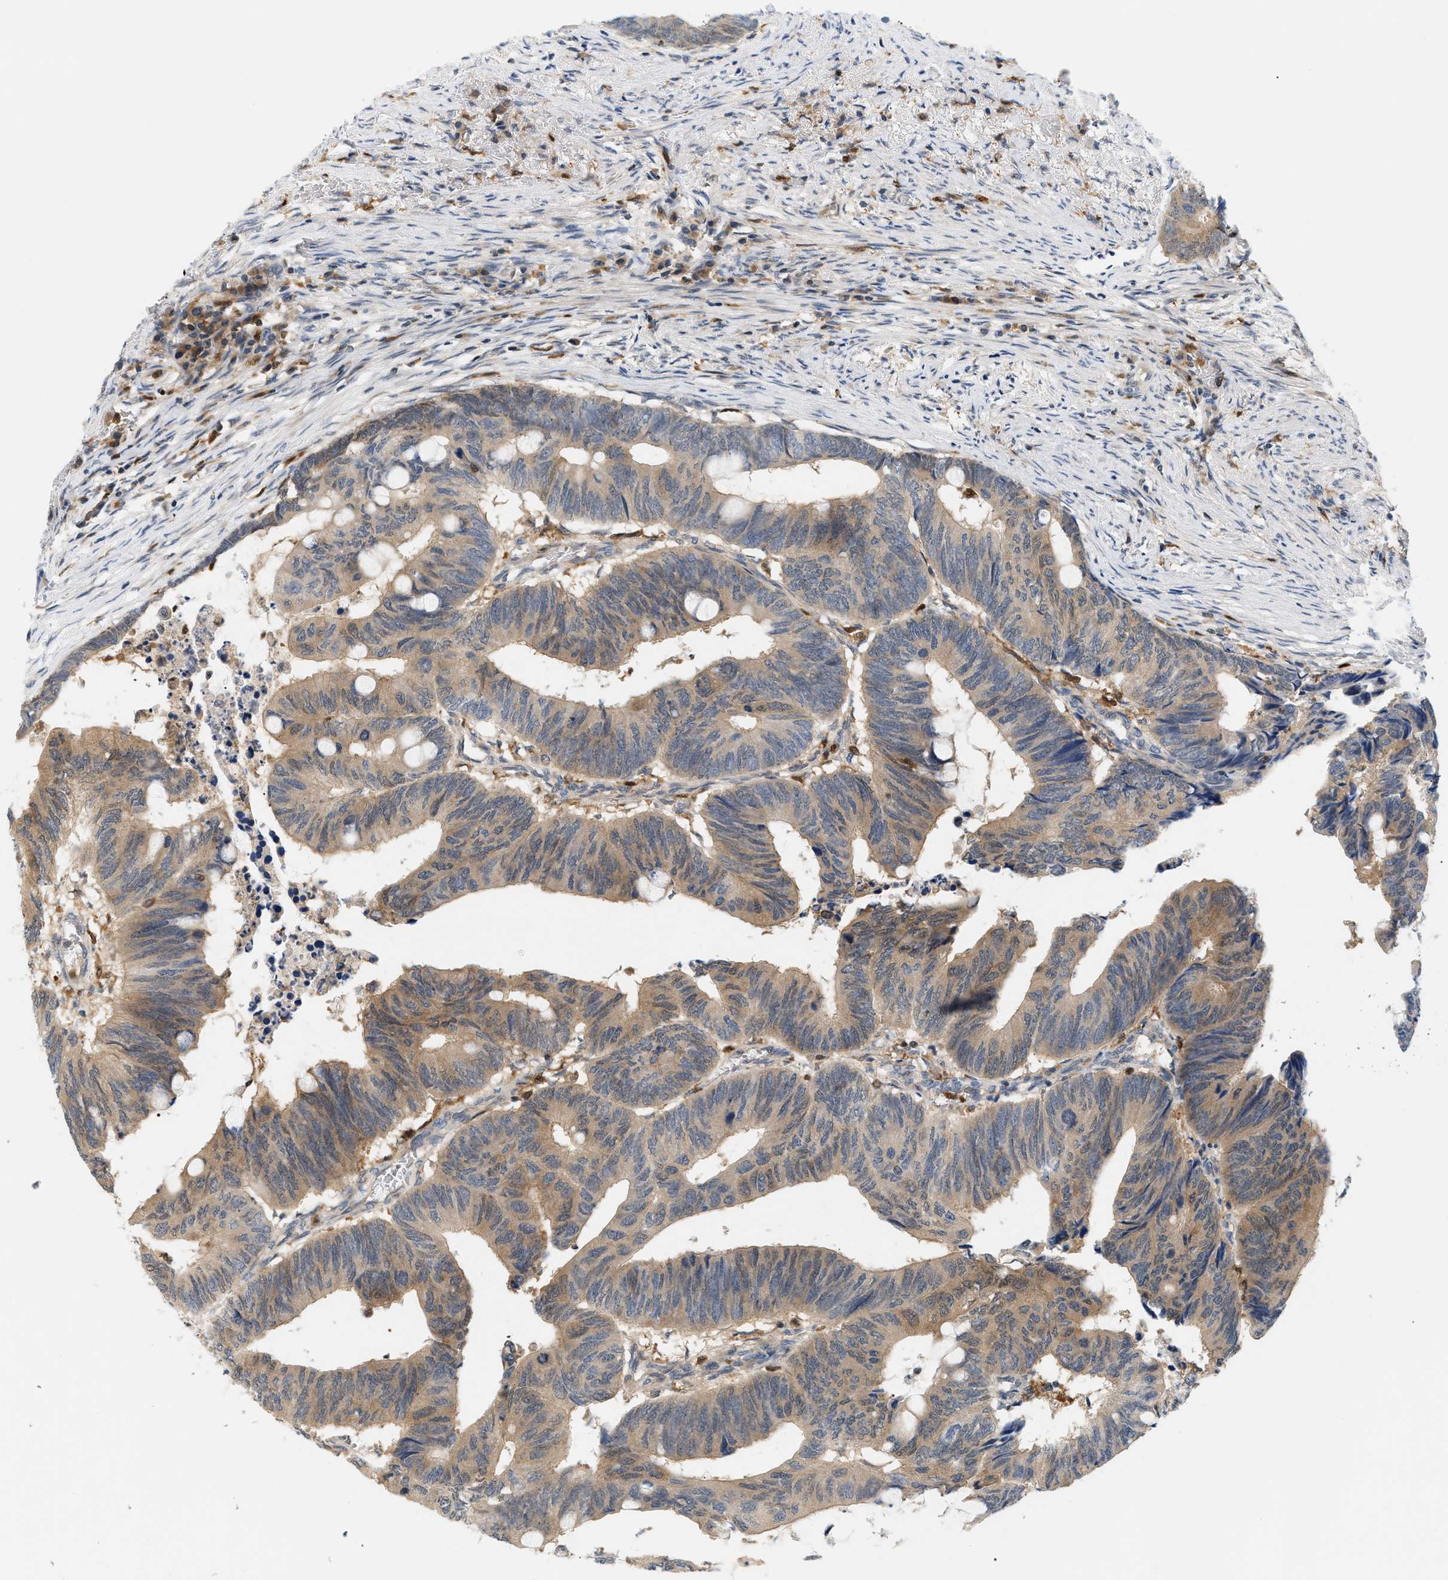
{"staining": {"intensity": "moderate", "quantity": ">75%", "location": "cytoplasmic/membranous"}, "tissue": "colorectal cancer", "cell_type": "Tumor cells", "image_type": "cancer", "snomed": [{"axis": "morphology", "description": "Normal tissue, NOS"}, {"axis": "morphology", "description": "Adenocarcinoma, NOS"}, {"axis": "topography", "description": "Rectum"}, {"axis": "topography", "description": "Peripheral nerve tissue"}], "caption": "Brown immunohistochemical staining in human adenocarcinoma (colorectal) shows moderate cytoplasmic/membranous staining in about >75% of tumor cells. The protein is stained brown, and the nuclei are stained in blue (DAB (3,3'-diaminobenzidine) IHC with brightfield microscopy, high magnification).", "gene": "PYCARD", "patient": {"sex": "male", "age": 92}}